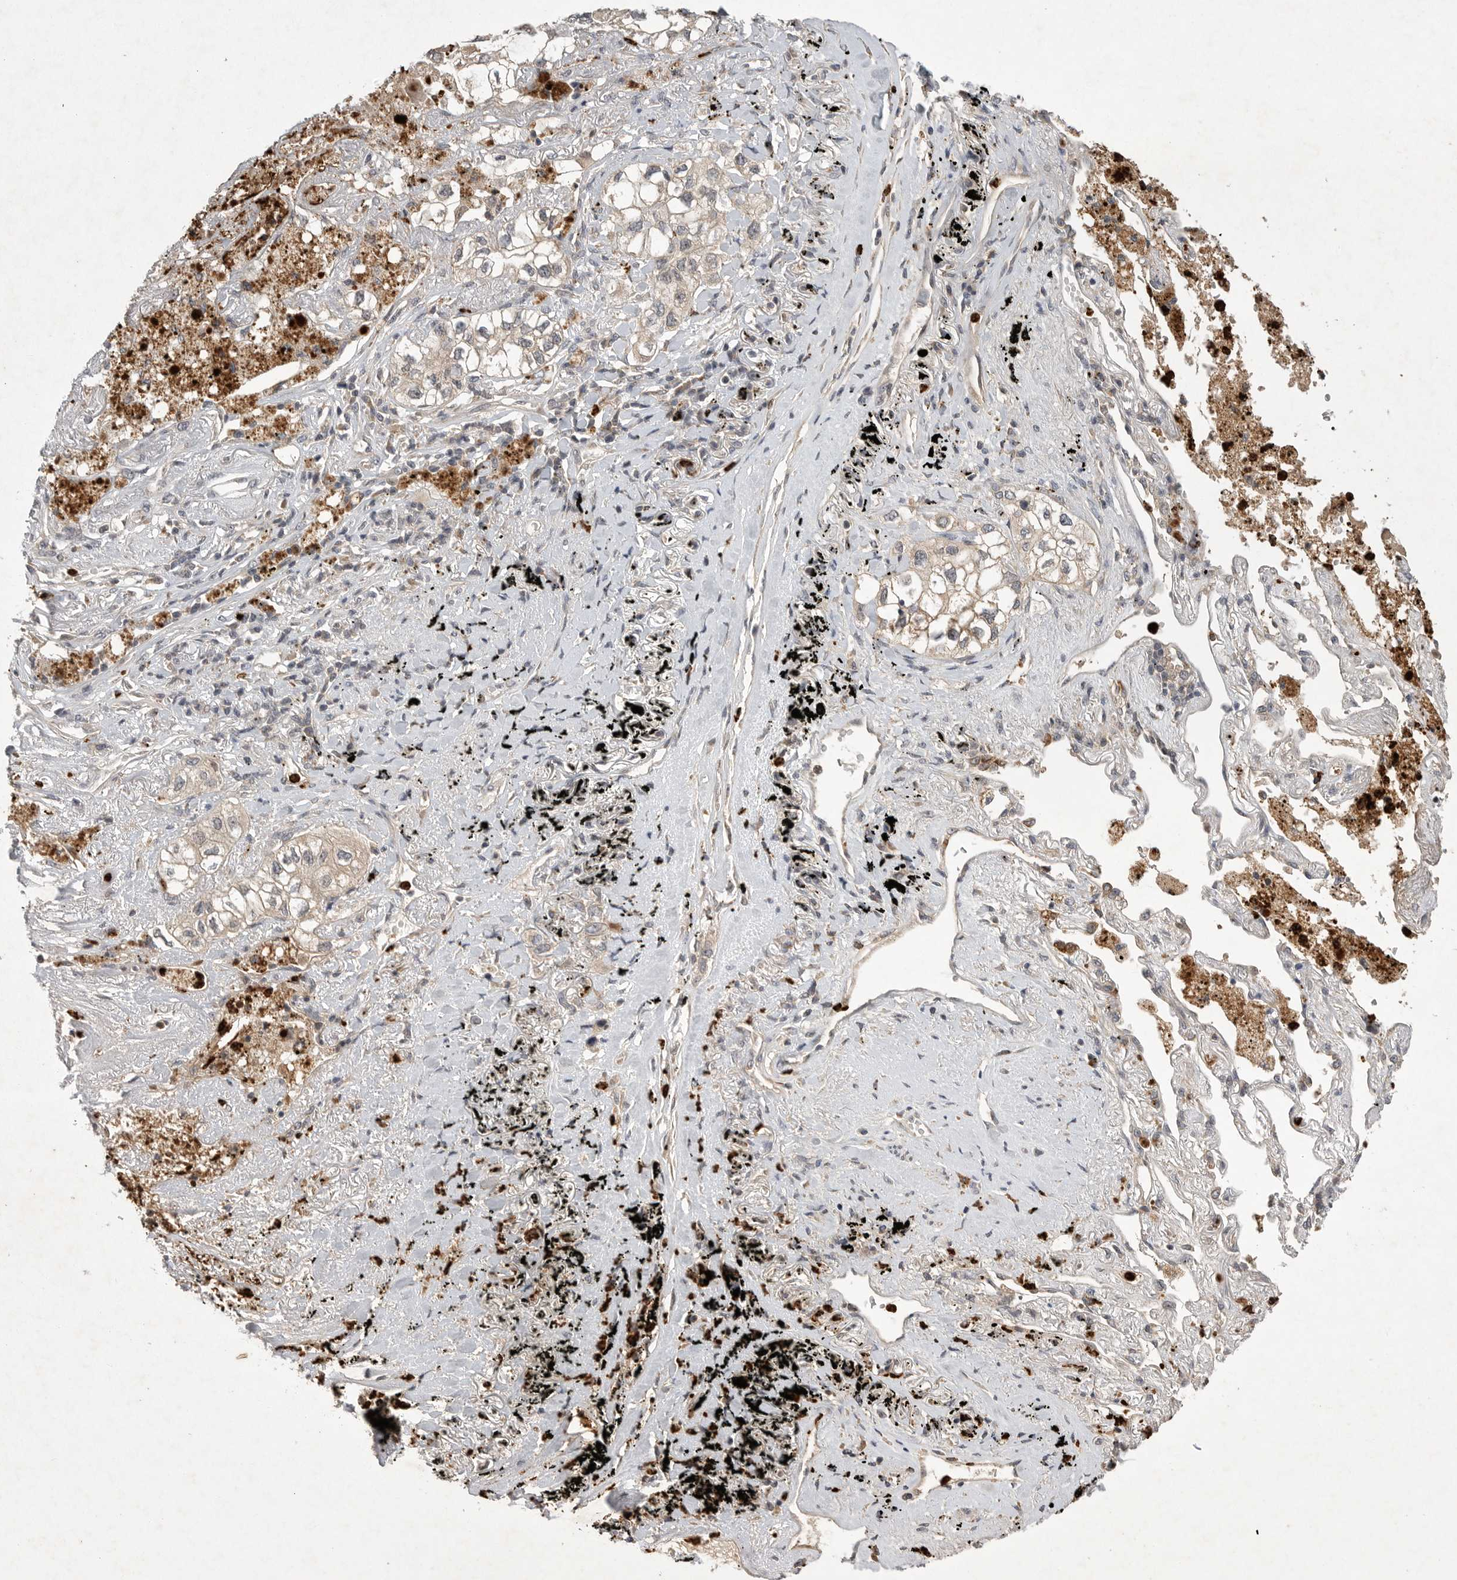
{"staining": {"intensity": "weak", "quantity": "<25%", "location": "cytoplasmic/membranous"}, "tissue": "lung cancer", "cell_type": "Tumor cells", "image_type": "cancer", "snomed": [{"axis": "morphology", "description": "Adenocarcinoma, NOS"}, {"axis": "topography", "description": "Lung"}], "caption": "Immunohistochemistry of lung cancer displays no staining in tumor cells.", "gene": "UBE3D", "patient": {"sex": "male", "age": 63}}